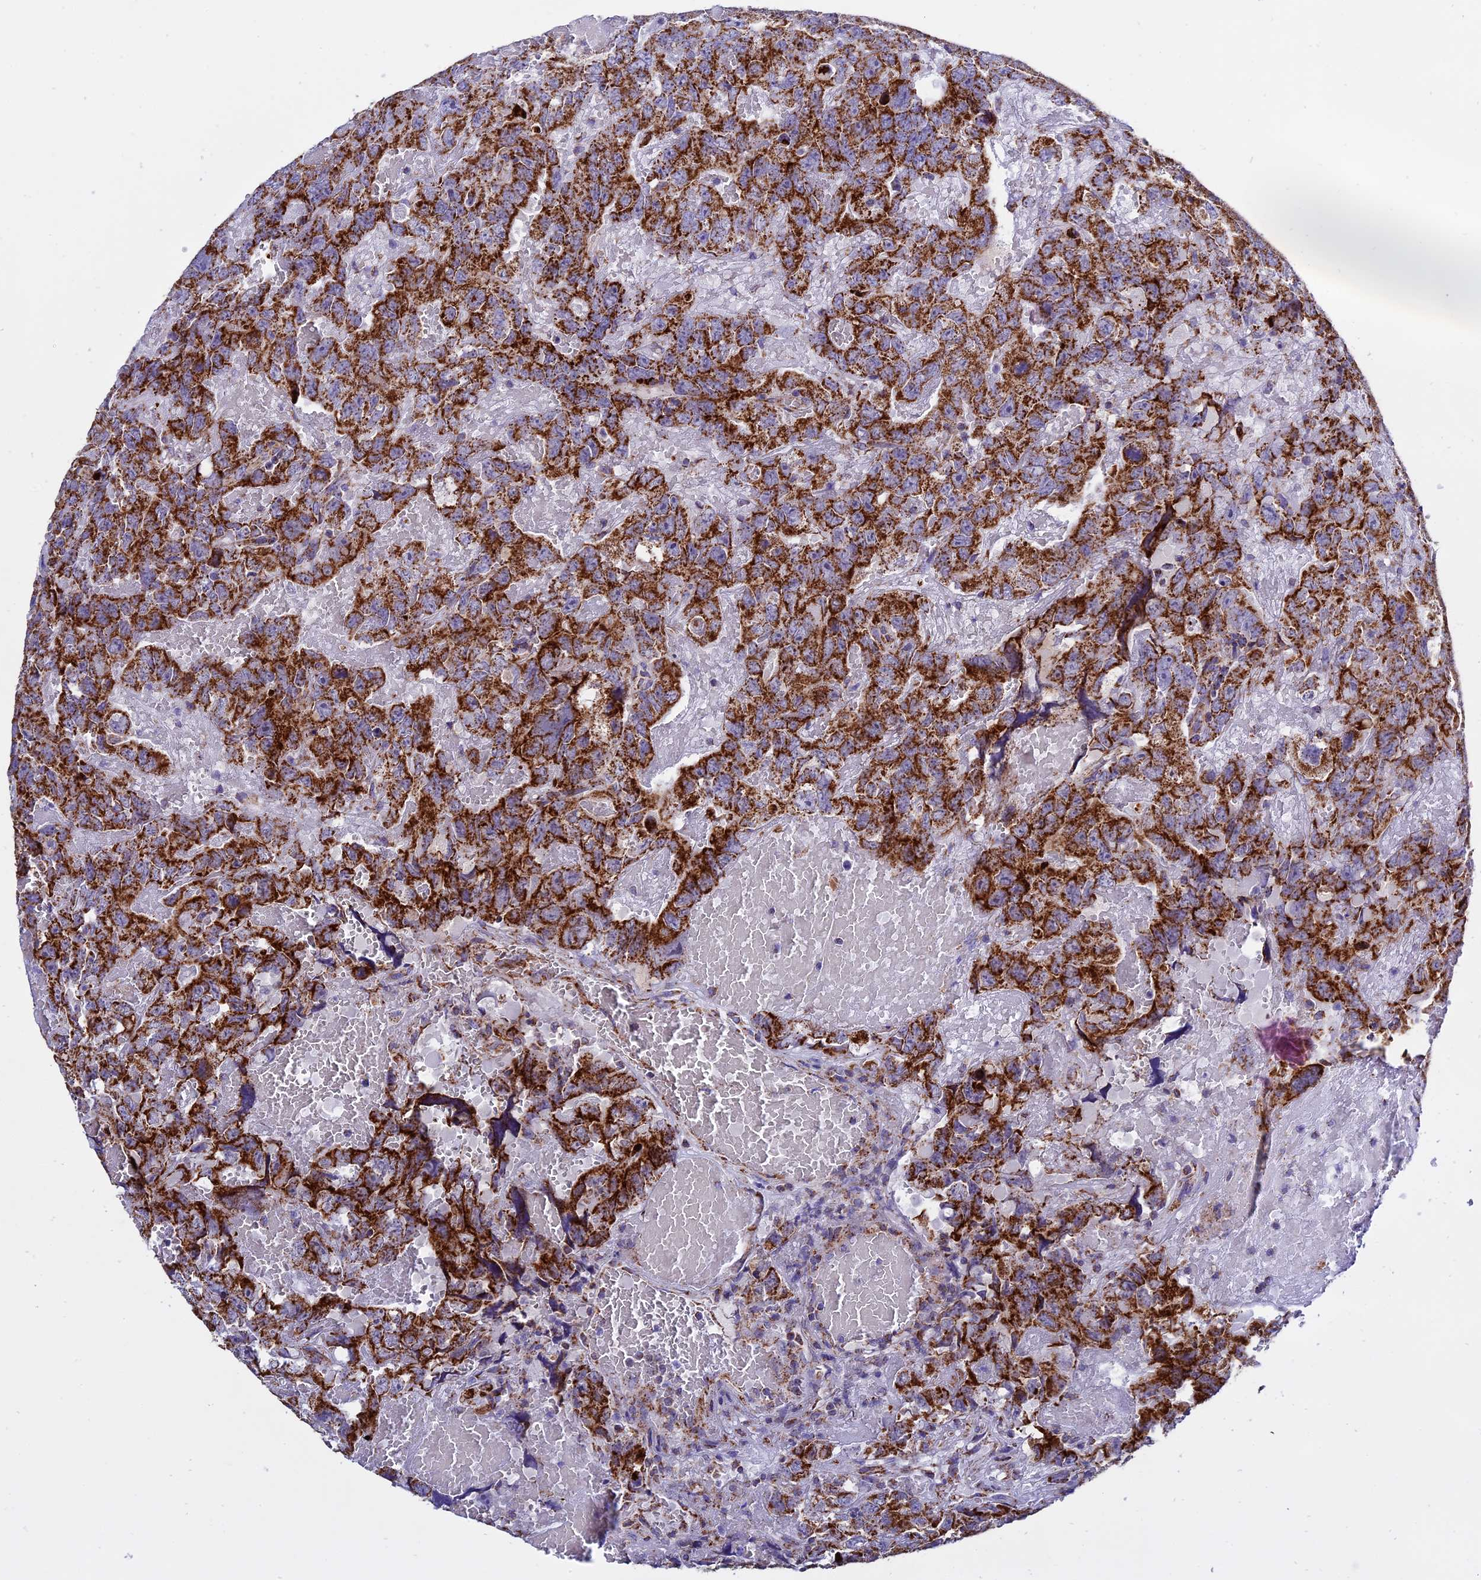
{"staining": {"intensity": "strong", "quantity": ">75%", "location": "cytoplasmic/membranous"}, "tissue": "testis cancer", "cell_type": "Tumor cells", "image_type": "cancer", "snomed": [{"axis": "morphology", "description": "Carcinoma, Embryonal, NOS"}, {"axis": "topography", "description": "Testis"}], "caption": "Immunohistochemistry (IHC) image of neoplastic tissue: human testis embryonal carcinoma stained using IHC exhibits high levels of strong protein expression localized specifically in the cytoplasmic/membranous of tumor cells, appearing as a cytoplasmic/membranous brown color.", "gene": "MRPS34", "patient": {"sex": "male", "age": 45}}